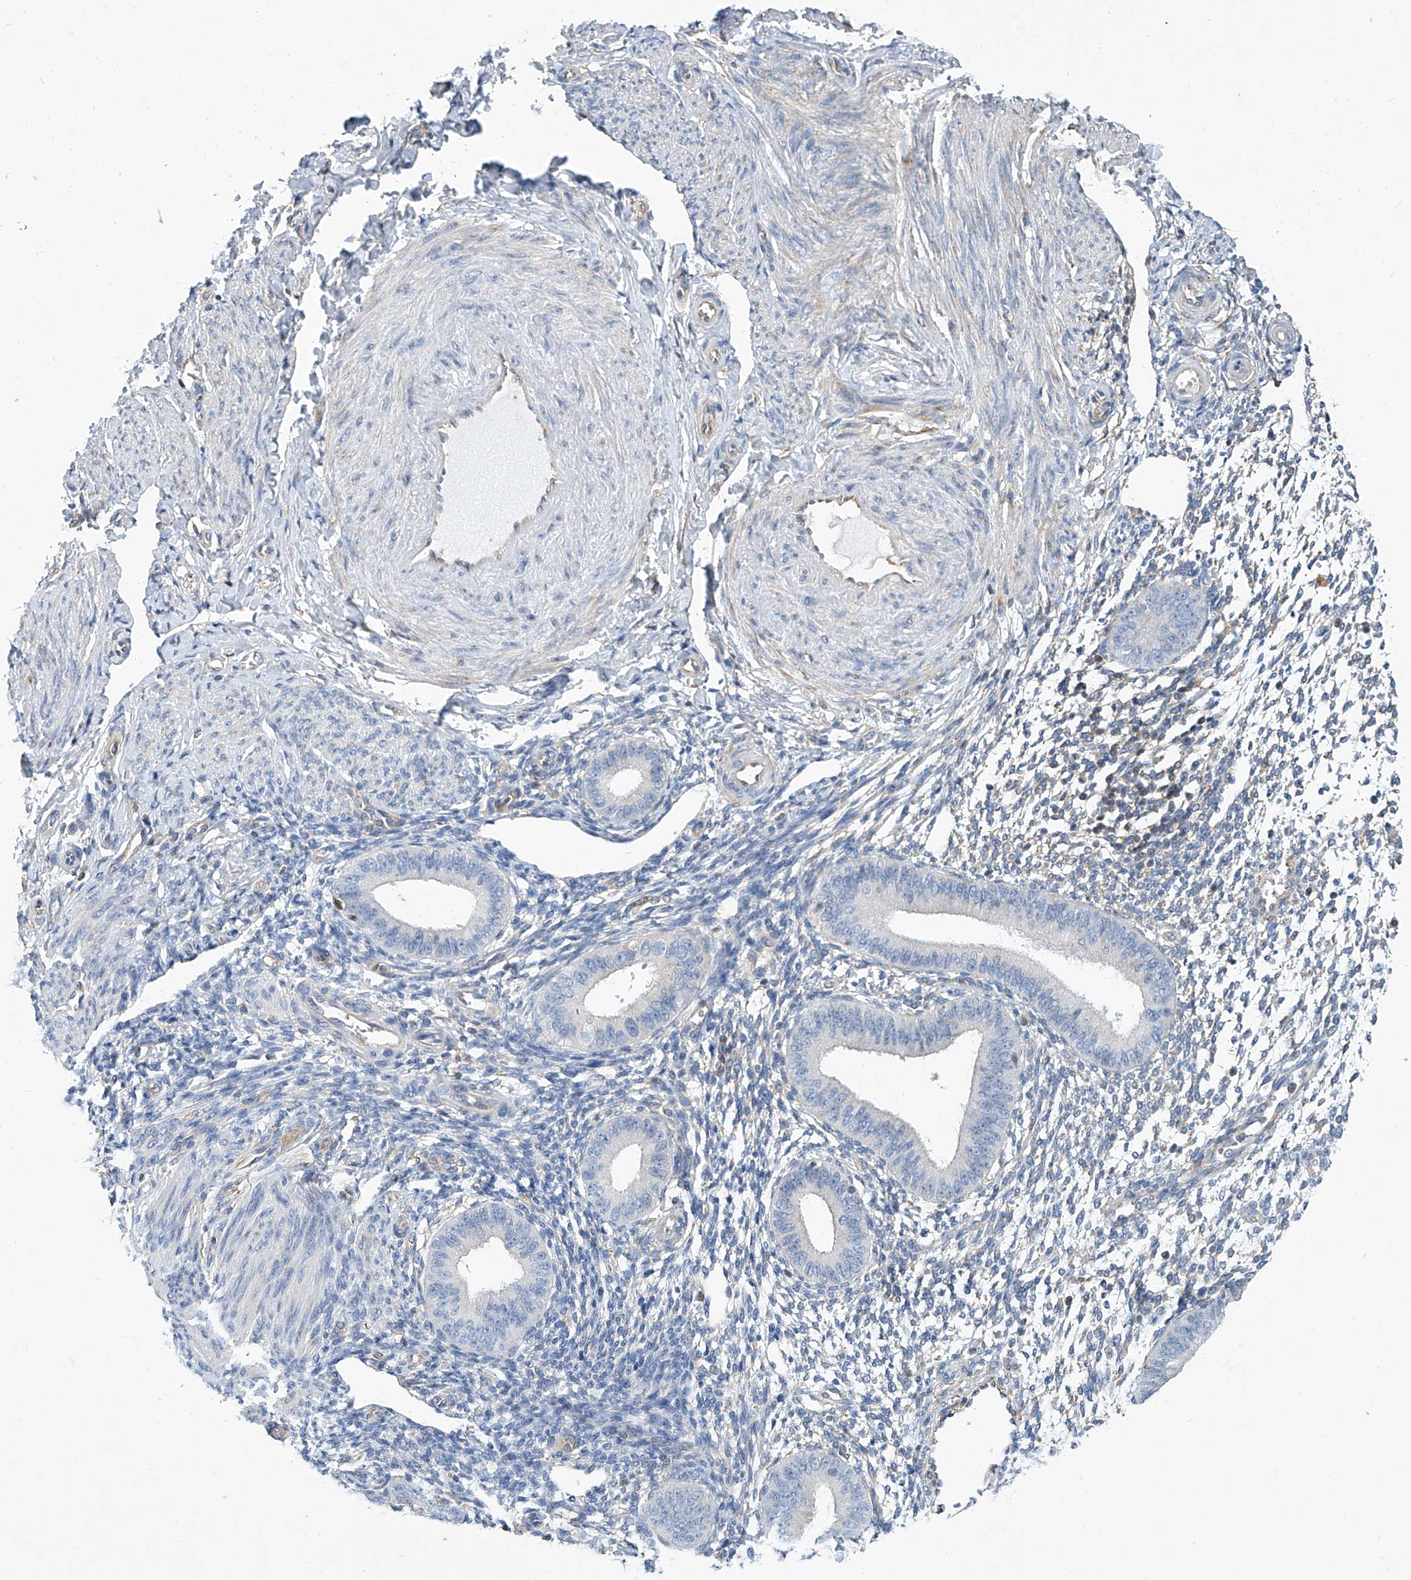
{"staining": {"intensity": "negative", "quantity": "none", "location": "none"}, "tissue": "endometrium", "cell_type": "Cells in endometrial stroma", "image_type": "normal", "snomed": [{"axis": "morphology", "description": "Normal tissue, NOS"}, {"axis": "topography", "description": "Uterus"}, {"axis": "topography", "description": "Endometrium"}], "caption": "Photomicrograph shows no protein staining in cells in endometrial stroma of benign endometrium.", "gene": "PSMB10", "patient": {"sex": "female", "age": 48}}